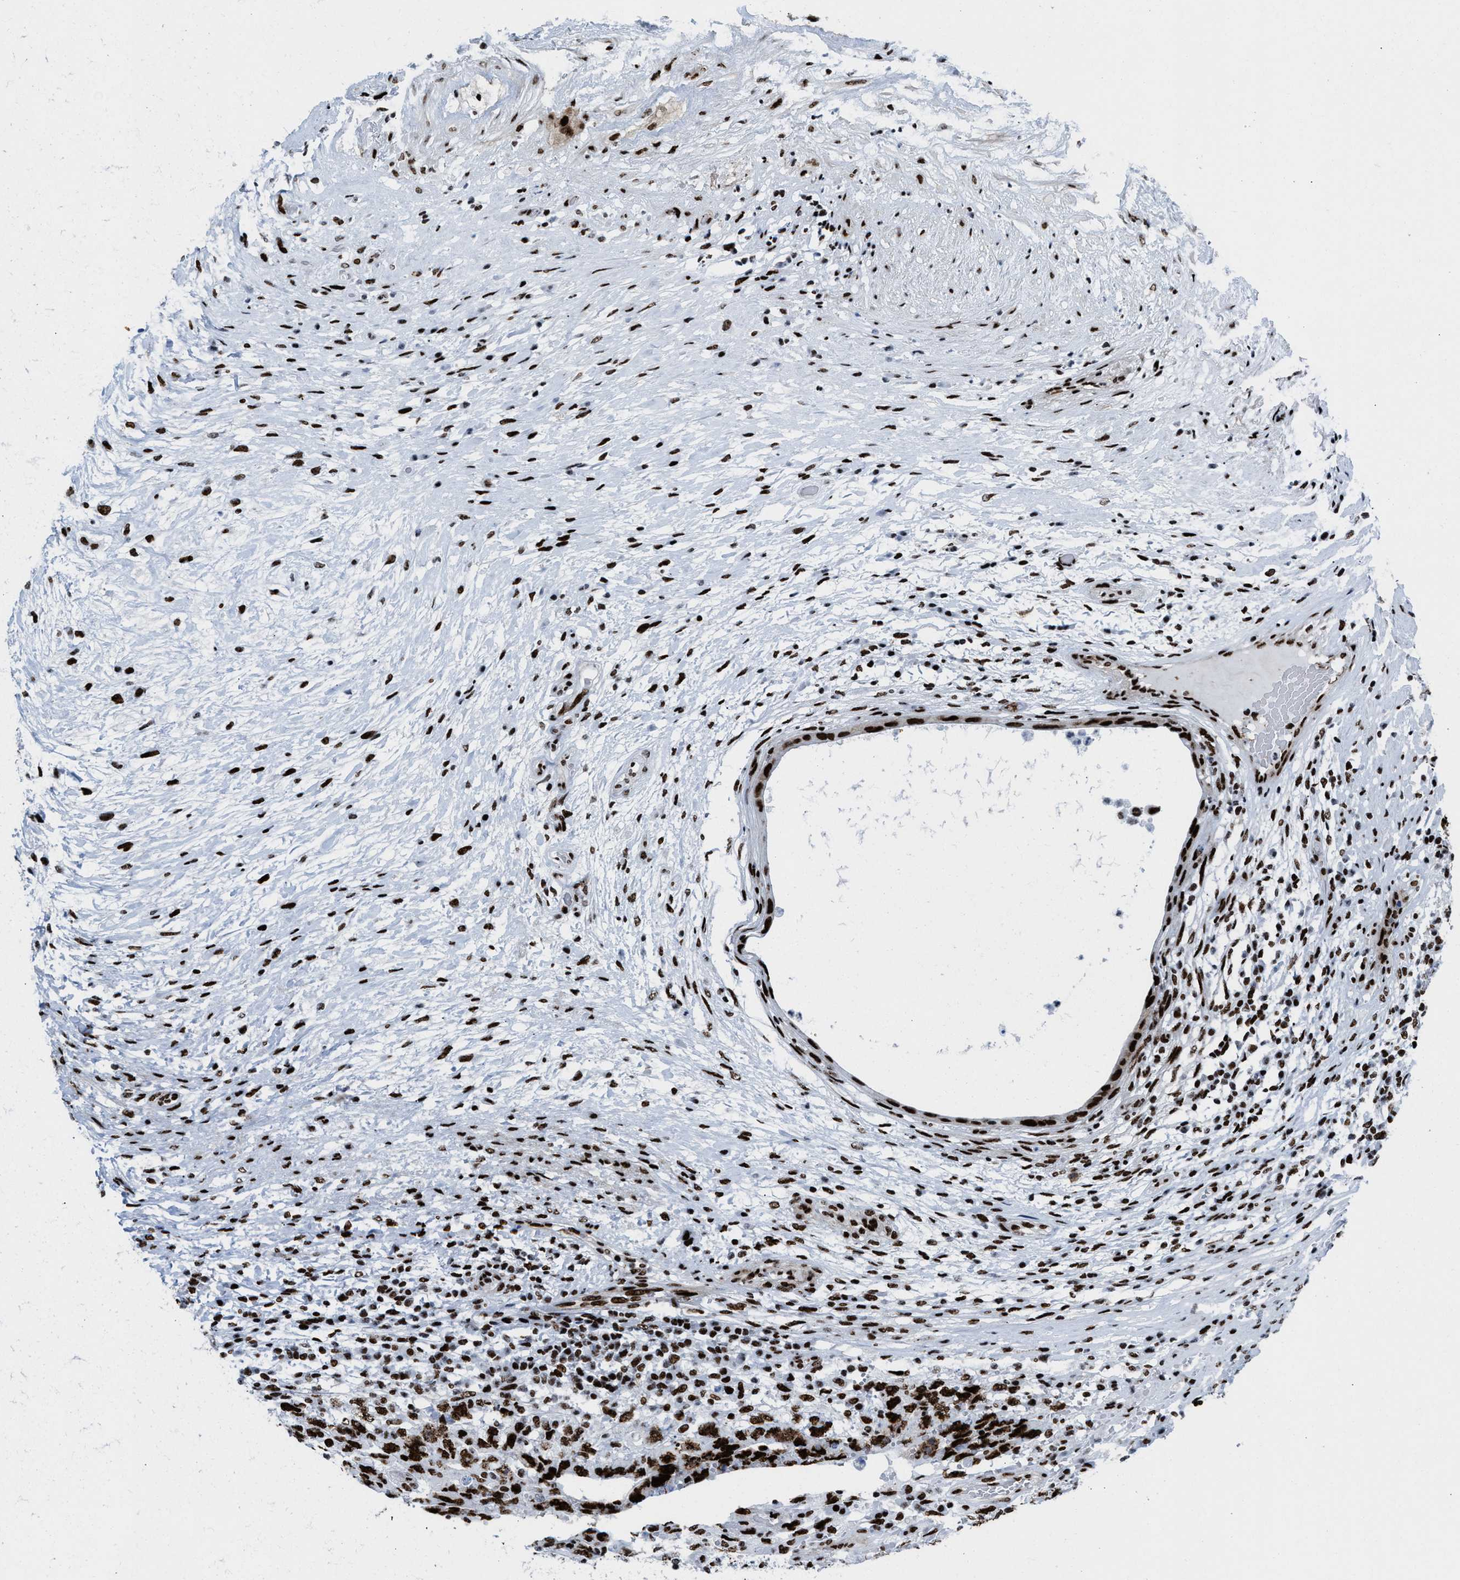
{"staining": {"intensity": "strong", "quantity": ">75%", "location": "nuclear"}, "tissue": "testis cancer", "cell_type": "Tumor cells", "image_type": "cancer", "snomed": [{"axis": "morphology", "description": "Carcinoma, Embryonal, NOS"}, {"axis": "topography", "description": "Testis"}], "caption": "Brown immunohistochemical staining in testis embryonal carcinoma reveals strong nuclear positivity in about >75% of tumor cells. The protein is shown in brown color, while the nuclei are stained blue.", "gene": "NONO", "patient": {"sex": "male", "age": 26}}